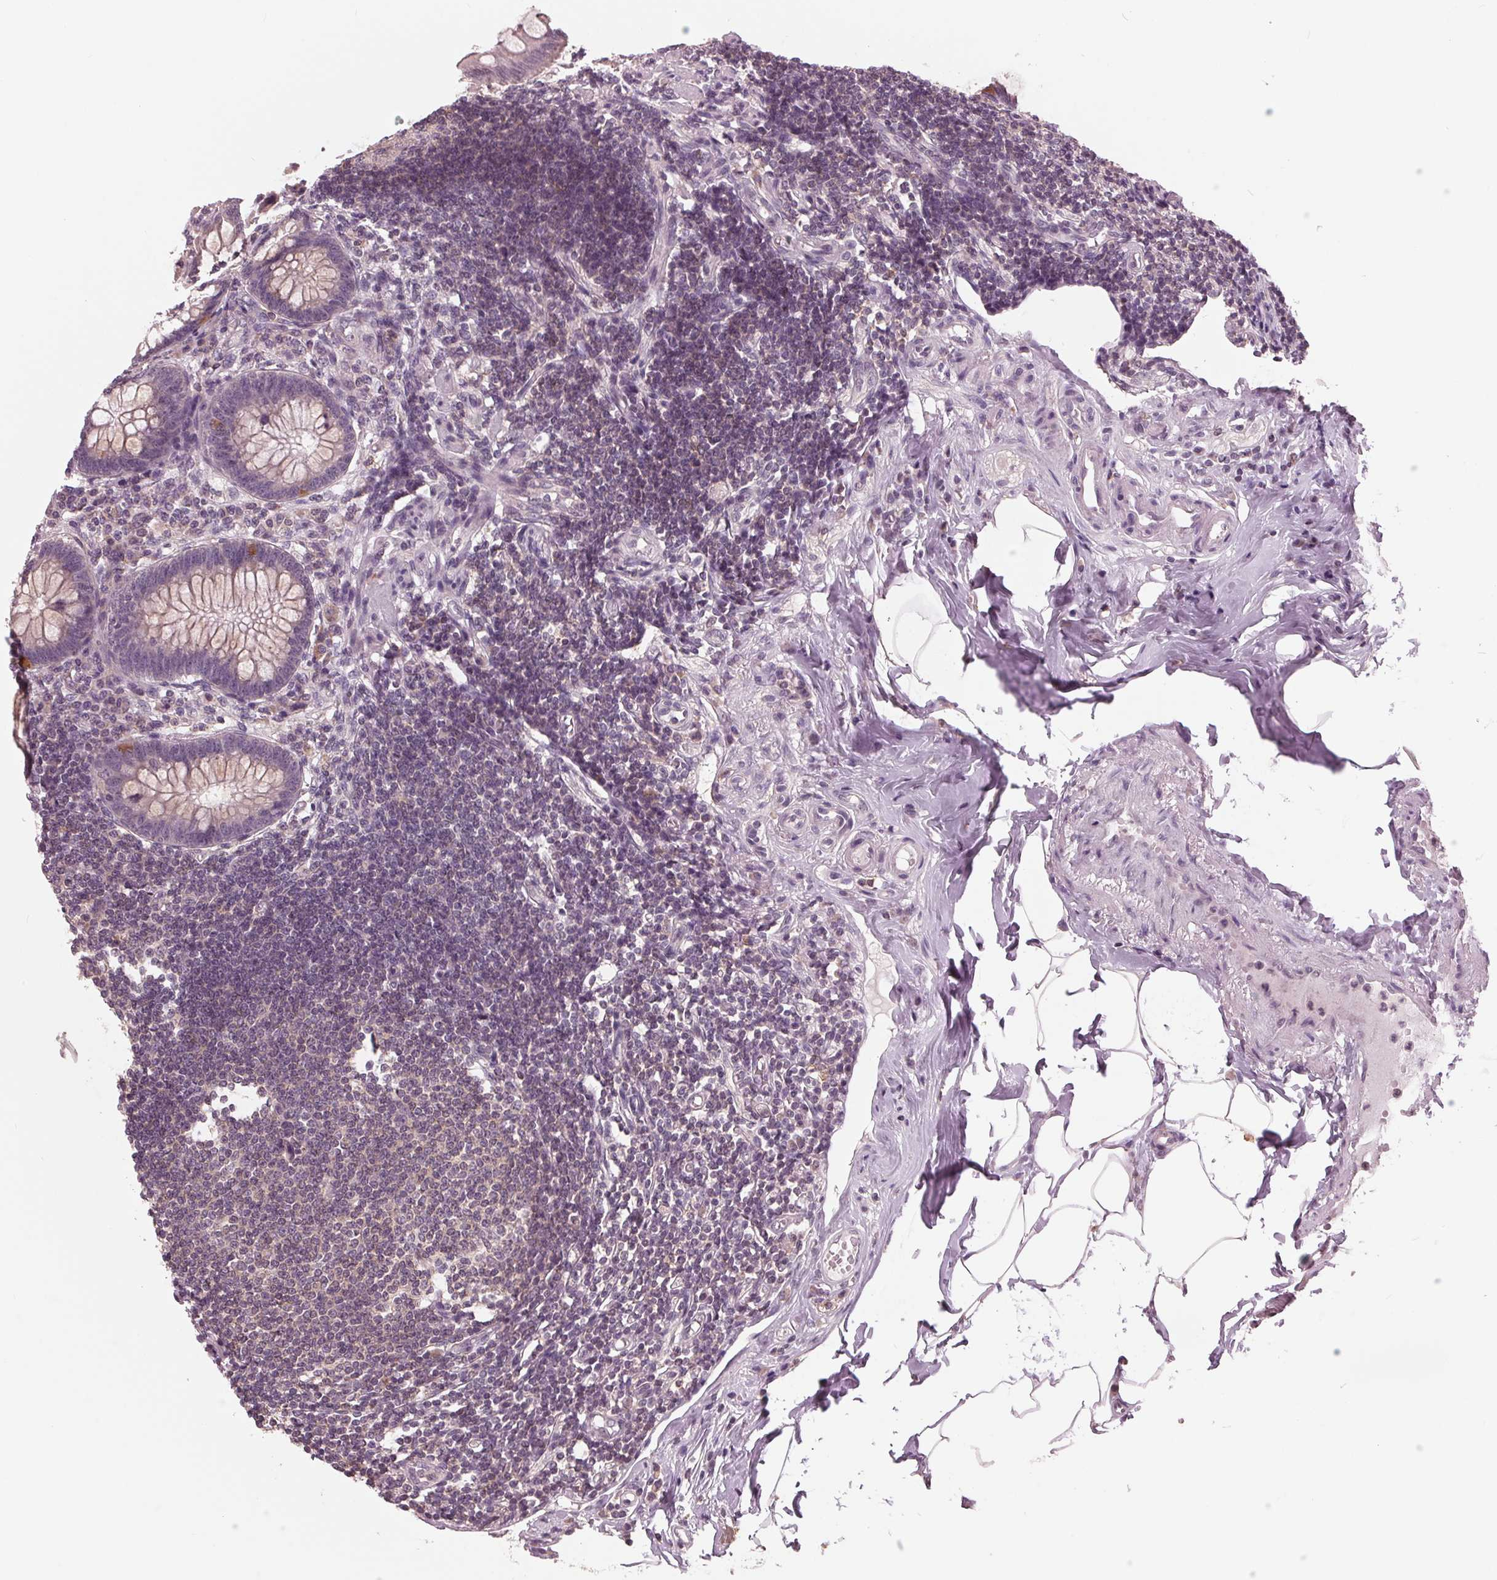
{"staining": {"intensity": "weak", "quantity": "25%-75%", "location": "cytoplasmic/membranous"}, "tissue": "appendix", "cell_type": "Glandular cells", "image_type": "normal", "snomed": [{"axis": "morphology", "description": "Normal tissue, NOS"}, {"axis": "topography", "description": "Appendix"}], "caption": "A photomicrograph of appendix stained for a protein shows weak cytoplasmic/membranous brown staining in glandular cells.", "gene": "SIGLEC6", "patient": {"sex": "female", "age": 57}}